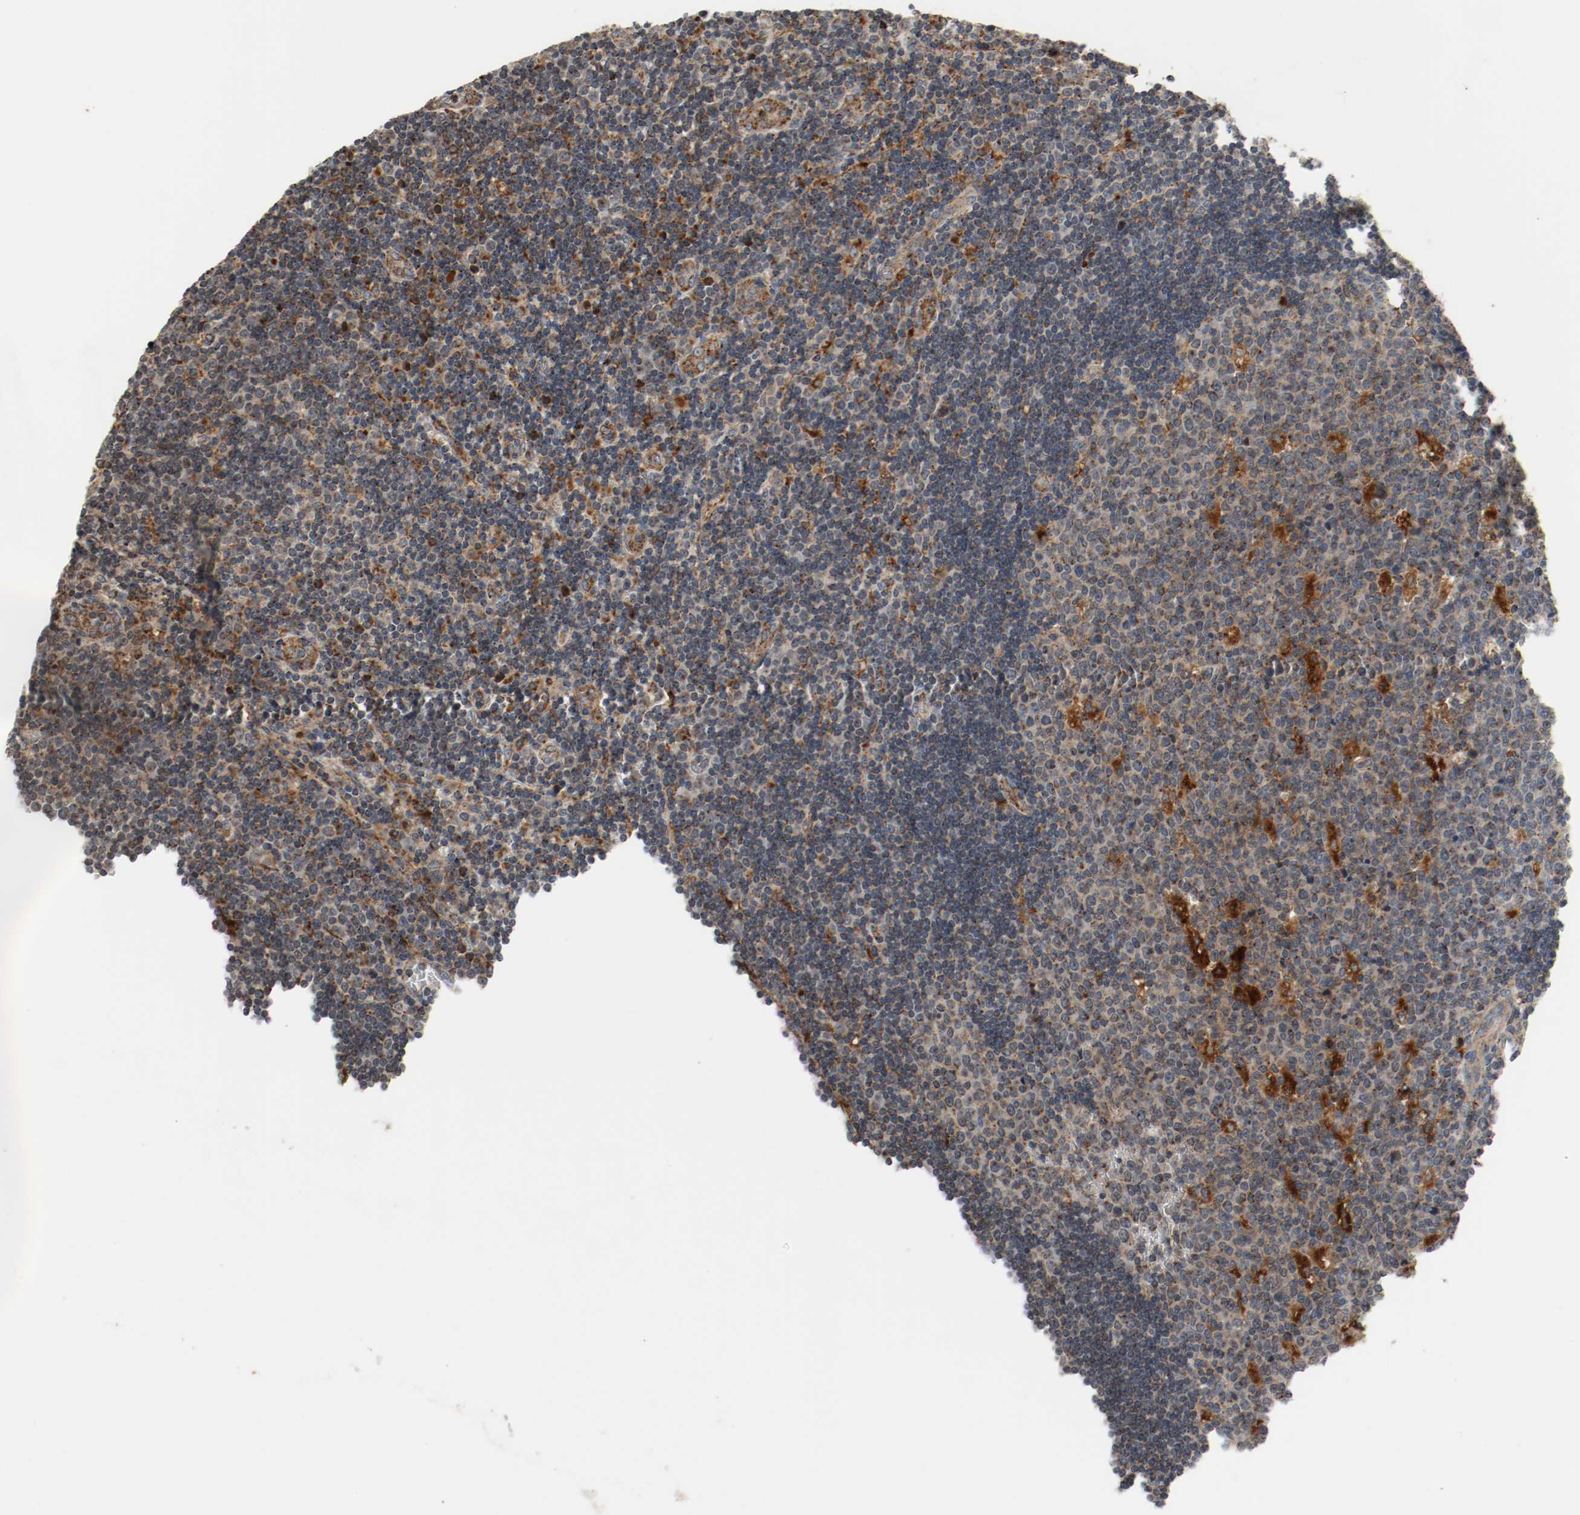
{"staining": {"intensity": "strong", "quantity": "<25%", "location": "cytoplasmic/membranous"}, "tissue": "lymph node", "cell_type": "Germinal center cells", "image_type": "normal", "snomed": [{"axis": "morphology", "description": "Normal tissue, NOS"}, {"axis": "topography", "description": "Lymph node"}, {"axis": "topography", "description": "Salivary gland"}], "caption": "Strong cytoplasmic/membranous staining for a protein is seen in approximately <25% of germinal center cells of benign lymph node using immunohistochemistry.", "gene": "LAMP2", "patient": {"sex": "male", "age": 8}}